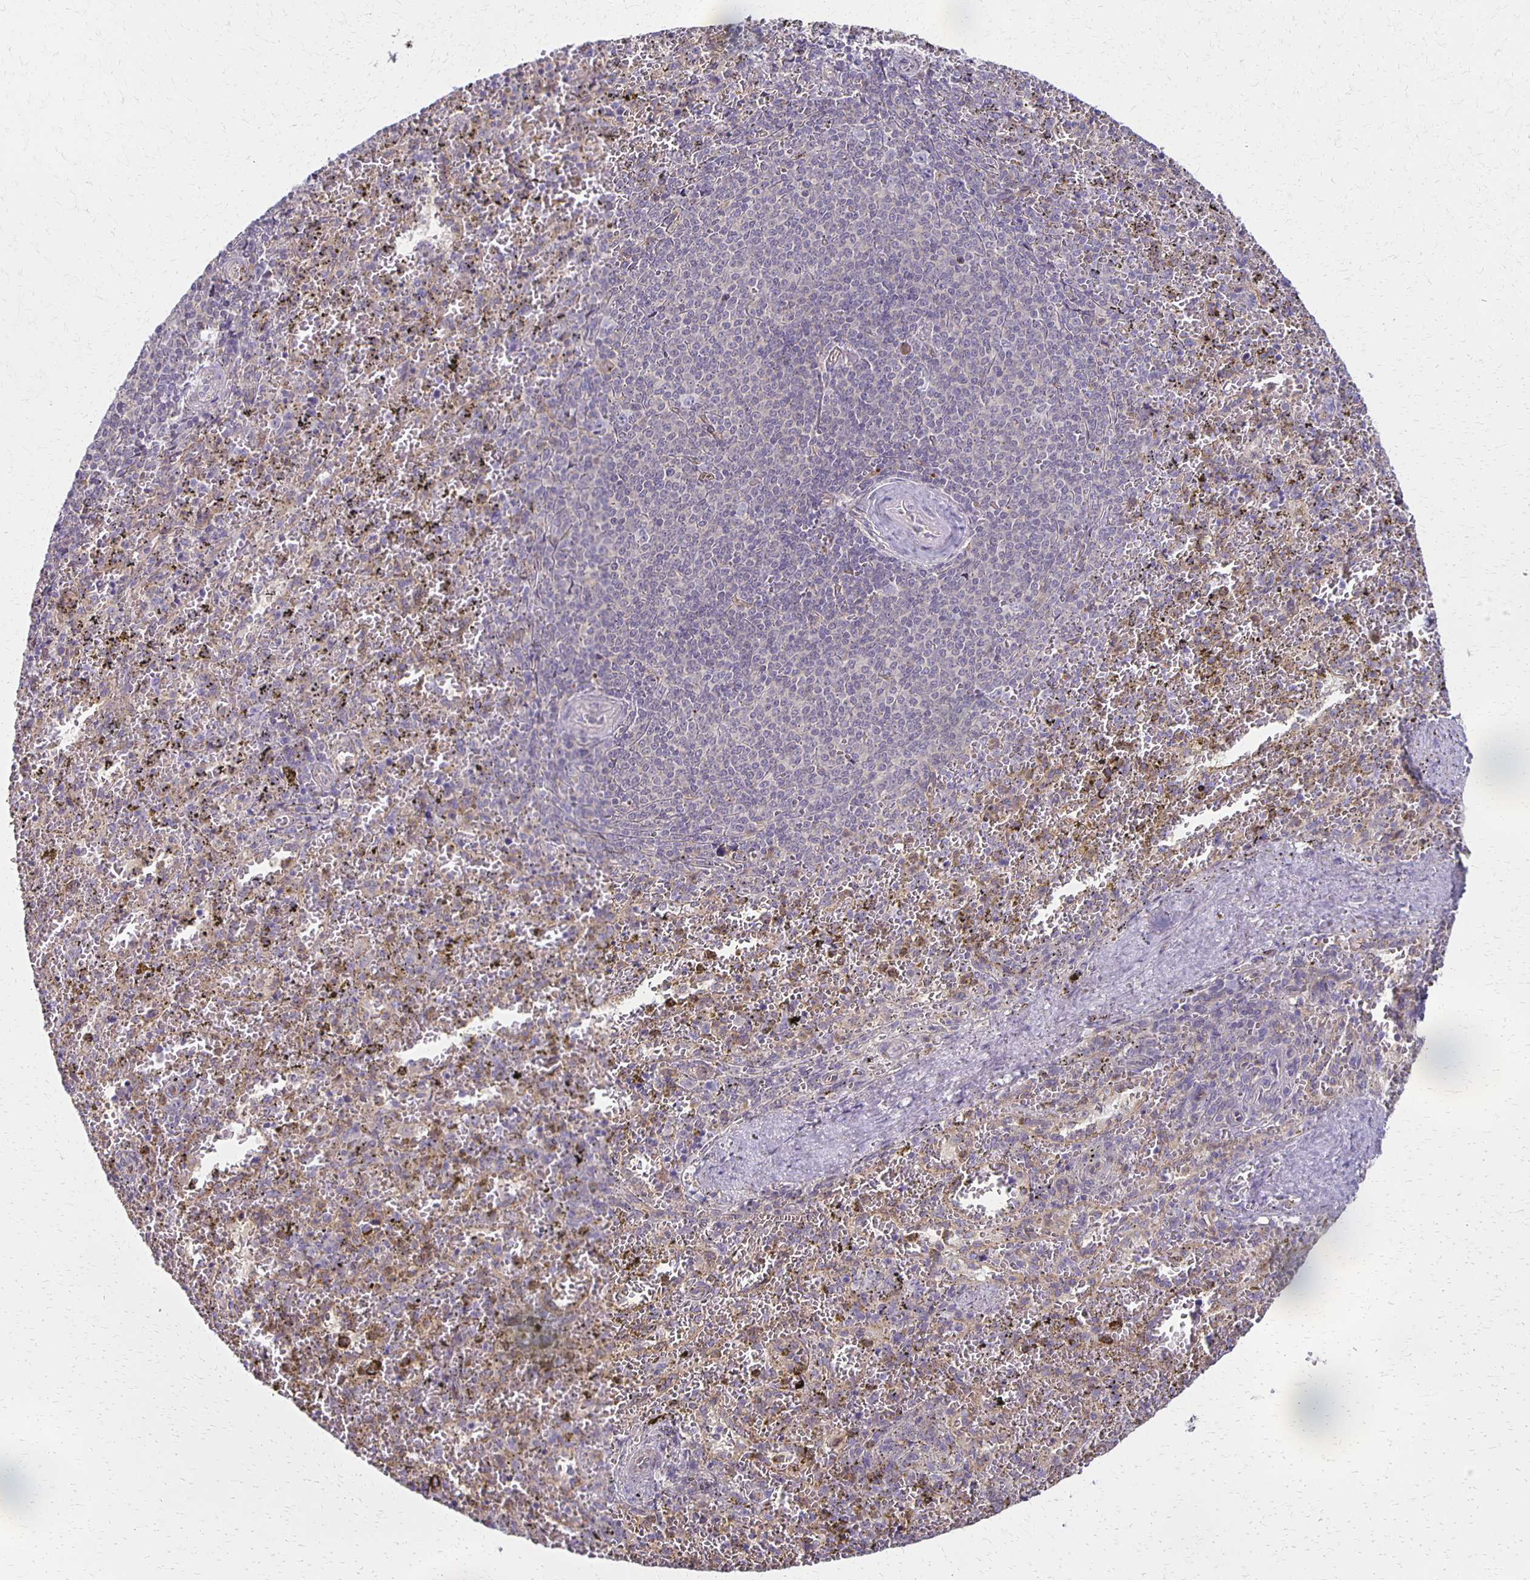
{"staining": {"intensity": "negative", "quantity": "none", "location": "none"}, "tissue": "spleen", "cell_type": "Cells in red pulp", "image_type": "normal", "snomed": [{"axis": "morphology", "description": "Normal tissue, NOS"}, {"axis": "topography", "description": "Spleen"}], "caption": "Immunohistochemical staining of benign spleen displays no significant expression in cells in red pulp.", "gene": "GPX4", "patient": {"sex": "female", "age": 50}}